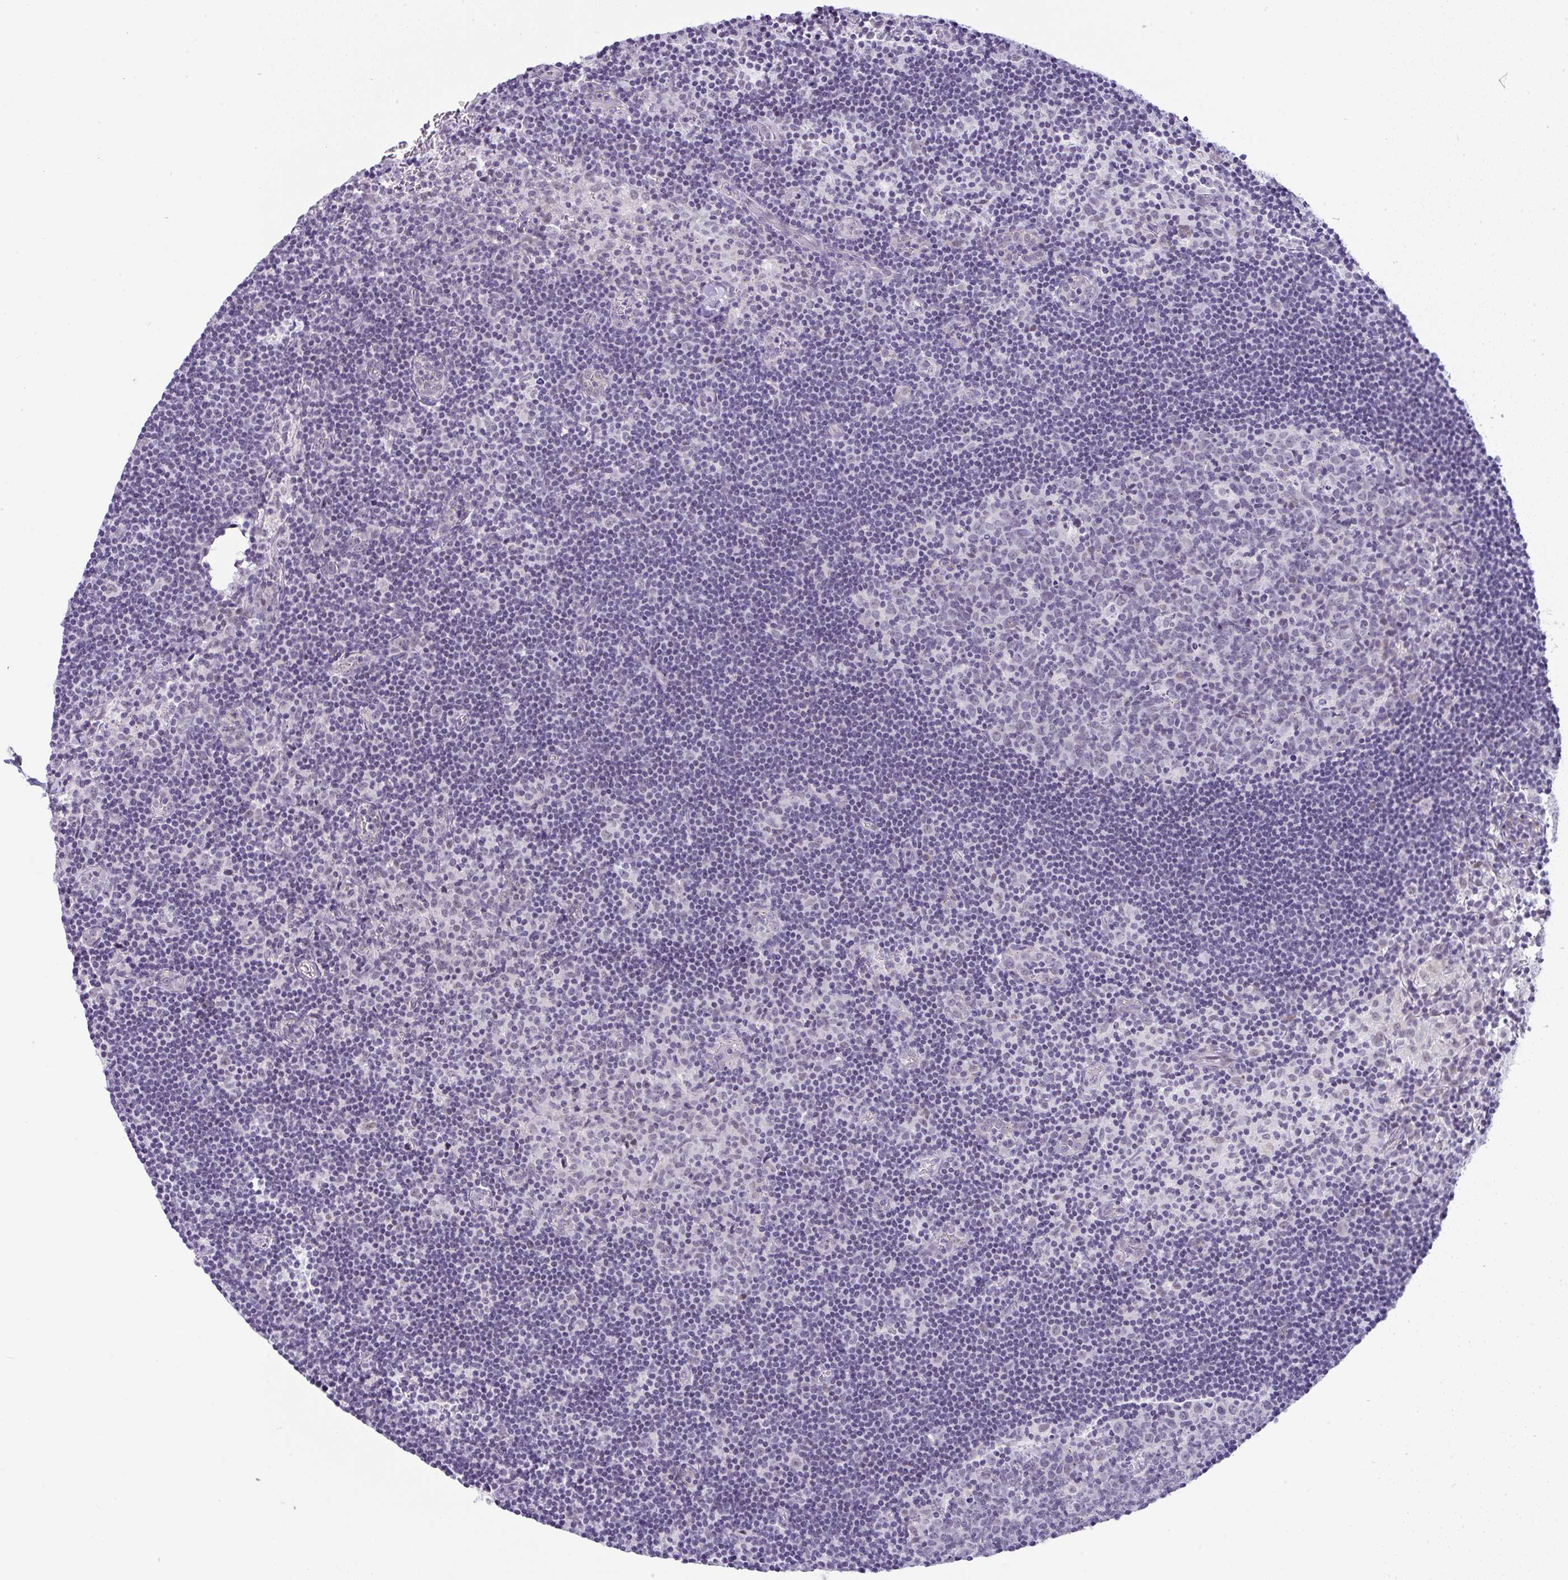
{"staining": {"intensity": "negative", "quantity": "none", "location": "none"}, "tissue": "lymph node", "cell_type": "Germinal center cells", "image_type": "normal", "snomed": [{"axis": "morphology", "description": "Normal tissue, NOS"}, {"axis": "topography", "description": "Lymph node"}], "caption": "Immunohistochemical staining of unremarkable human lymph node demonstrates no significant positivity in germinal center cells.", "gene": "FAM177A1", "patient": {"sex": "female", "age": 45}}